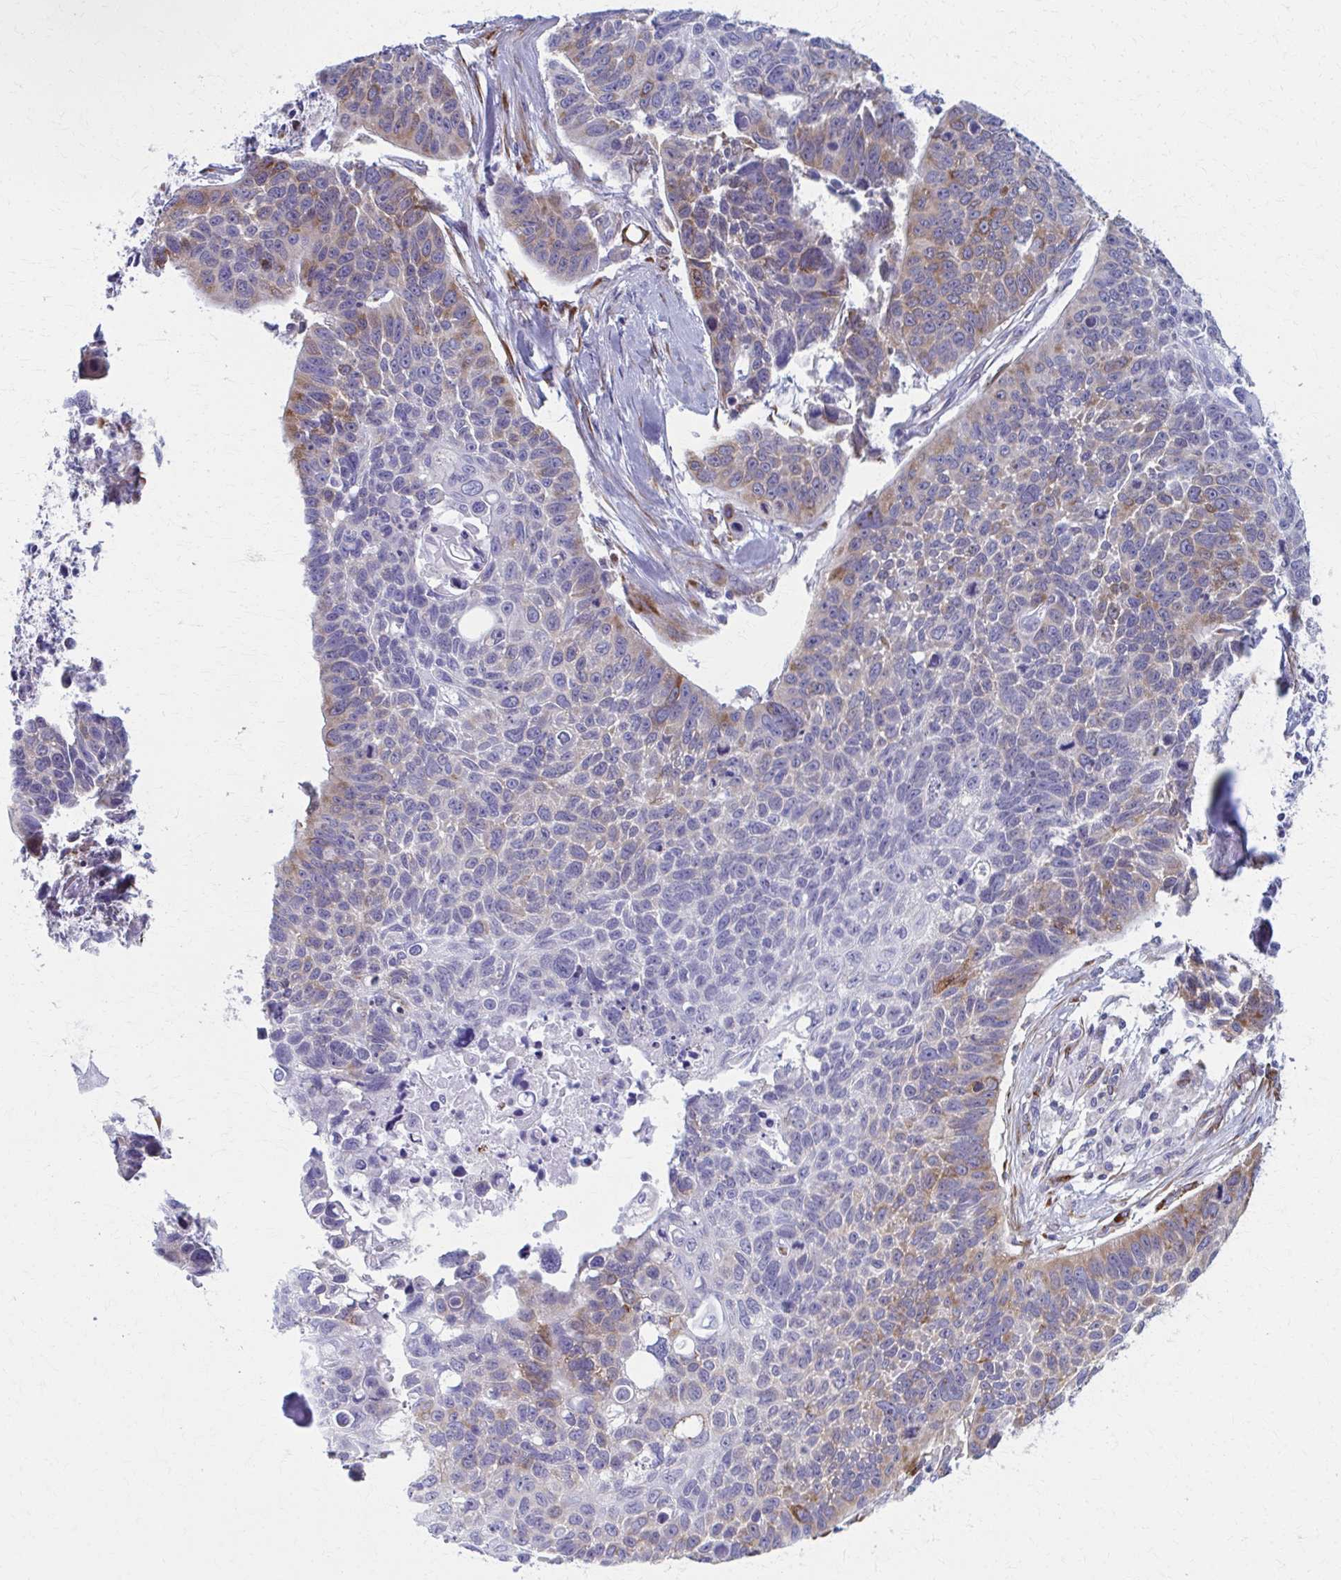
{"staining": {"intensity": "moderate", "quantity": "<25%", "location": "cytoplasmic/membranous"}, "tissue": "lung cancer", "cell_type": "Tumor cells", "image_type": "cancer", "snomed": [{"axis": "morphology", "description": "Squamous cell carcinoma, NOS"}, {"axis": "topography", "description": "Lung"}], "caption": "Lung cancer was stained to show a protein in brown. There is low levels of moderate cytoplasmic/membranous staining in about <25% of tumor cells. (IHC, brightfield microscopy, high magnification).", "gene": "SPATS2L", "patient": {"sex": "male", "age": 62}}